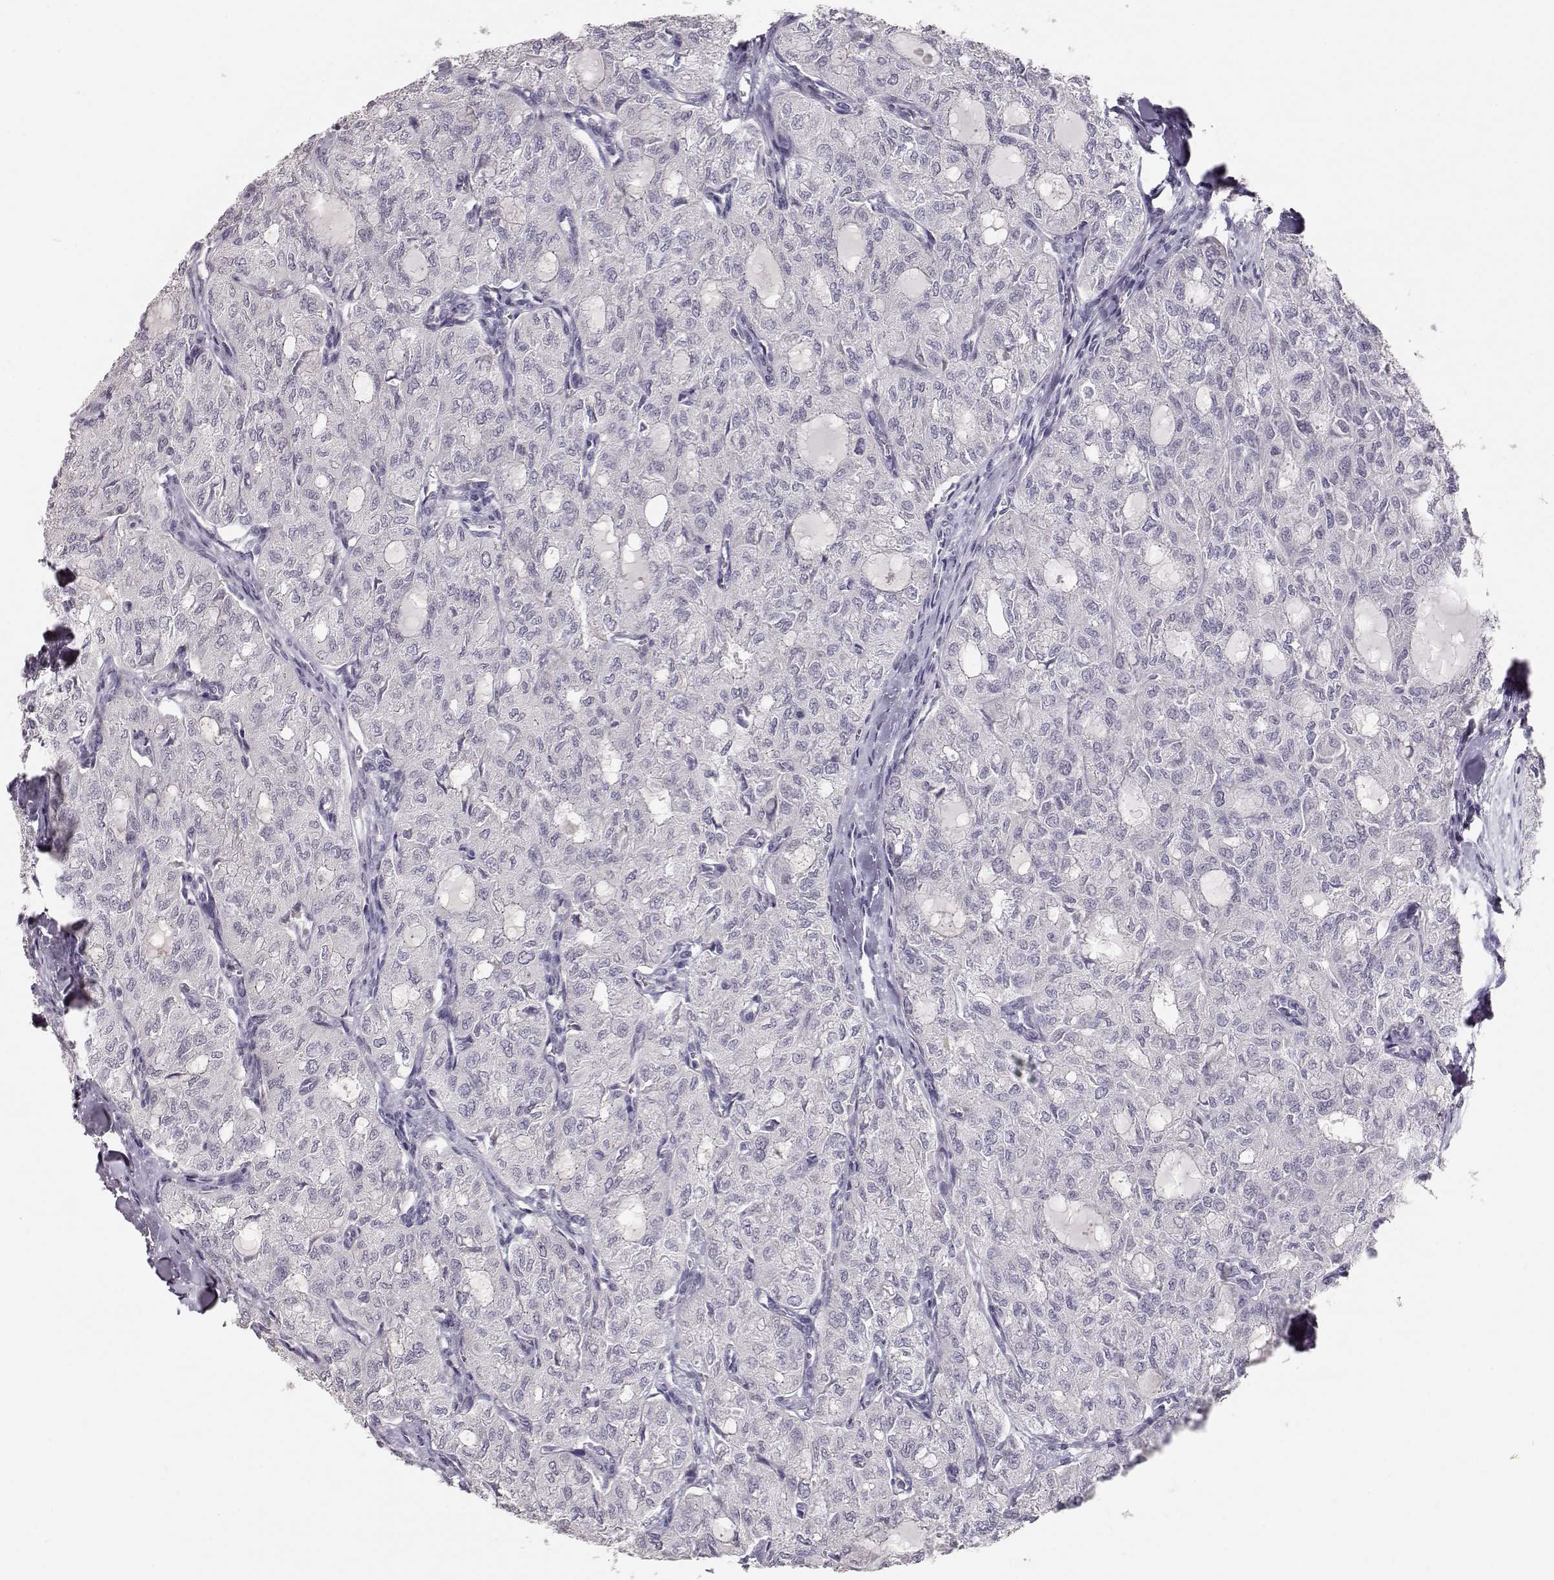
{"staining": {"intensity": "negative", "quantity": "none", "location": "none"}, "tissue": "thyroid cancer", "cell_type": "Tumor cells", "image_type": "cancer", "snomed": [{"axis": "morphology", "description": "Follicular adenoma carcinoma, NOS"}, {"axis": "topography", "description": "Thyroid gland"}], "caption": "This is a micrograph of immunohistochemistry (IHC) staining of thyroid follicular adenoma carcinoma, which shows no staining in tumor cells.", "gene": "TKTL1", "patient": {"sex": "male", "age": 75}}